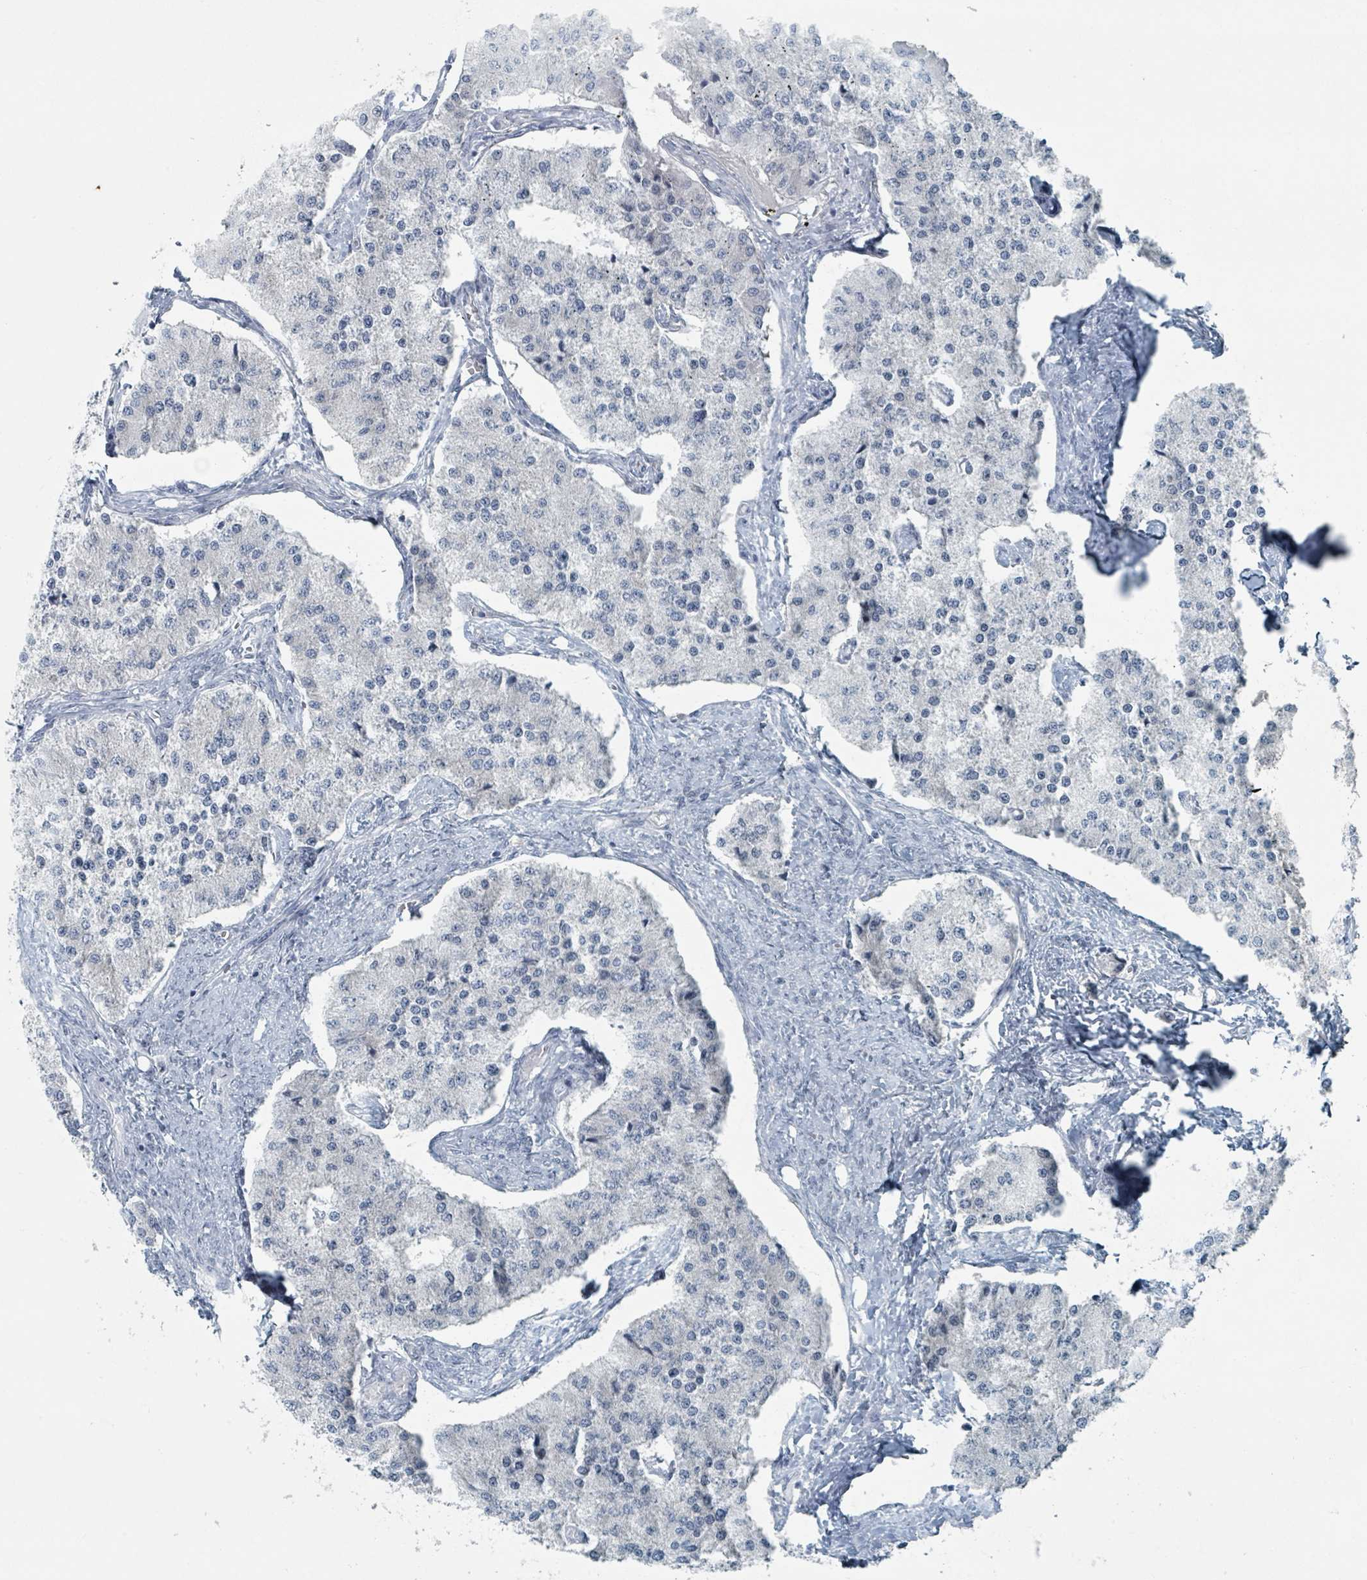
{"staining": {"intensity": "negative", "quantity": "none", "location": "none"}, "tissue": "carcinoid", "cell_type": "Tumor cells", "image_type": "cancer", "snomed": [{"axis": "morphology", "description": "Carcinoid, malignant, NOS"}, {"axis": "topography", "description": "Colon"}], "caption": "High magnification brightfield microscopy of carcinoid (malignant) stained with DAB (3,3'-diaminobenzidine) (brown) and counterstained with hematoxylin (blue): tumor cells show no significant expression.", "gene": "GAMT", "patient": {"sex": "female", "age": 52}}